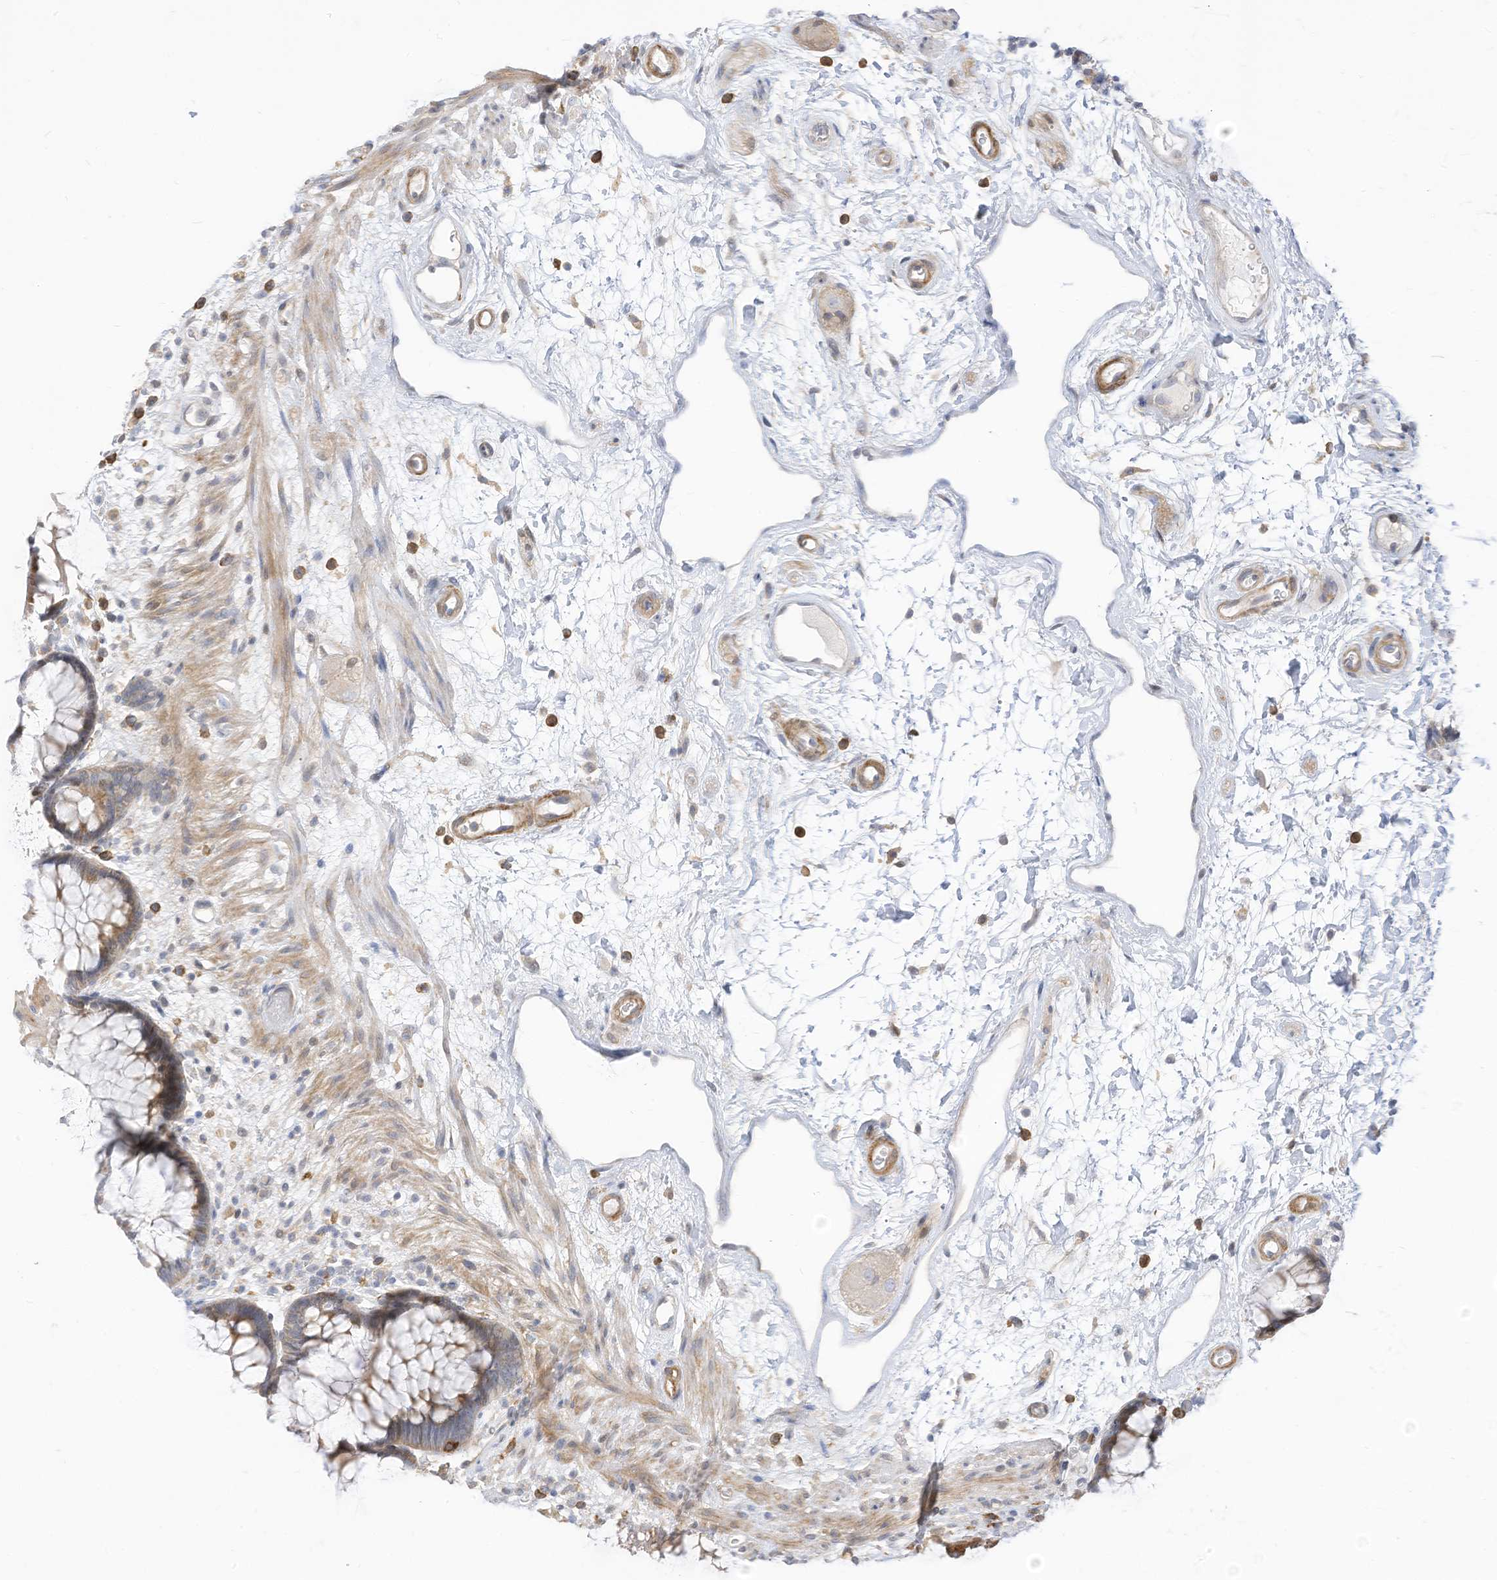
{"staining": {"intensity": "moderate", "quantity": "25%-75%", "location": "cytoplasmic/membranous"}, "tissue": "rectum", "cell_type": "Glandular cells", "image_type": "normal", "snomed": [{"axis": "morphology", "description": "Normal tissue, NOS"}, {"axis": "topography", "description": "Rectum"}], "caption": "An IHC micrograph of normal tissue is shown. Protein staining in brown labels moderate cytoplasmic/membranous positivity in rectum within glandular cells. (Stains: DAB in brown, nuclei in blue, Microscopy: brightfield microscopy at high magnification).", "gene": "ATP13A1", "patient": {"sex": "male", "age": 51}}